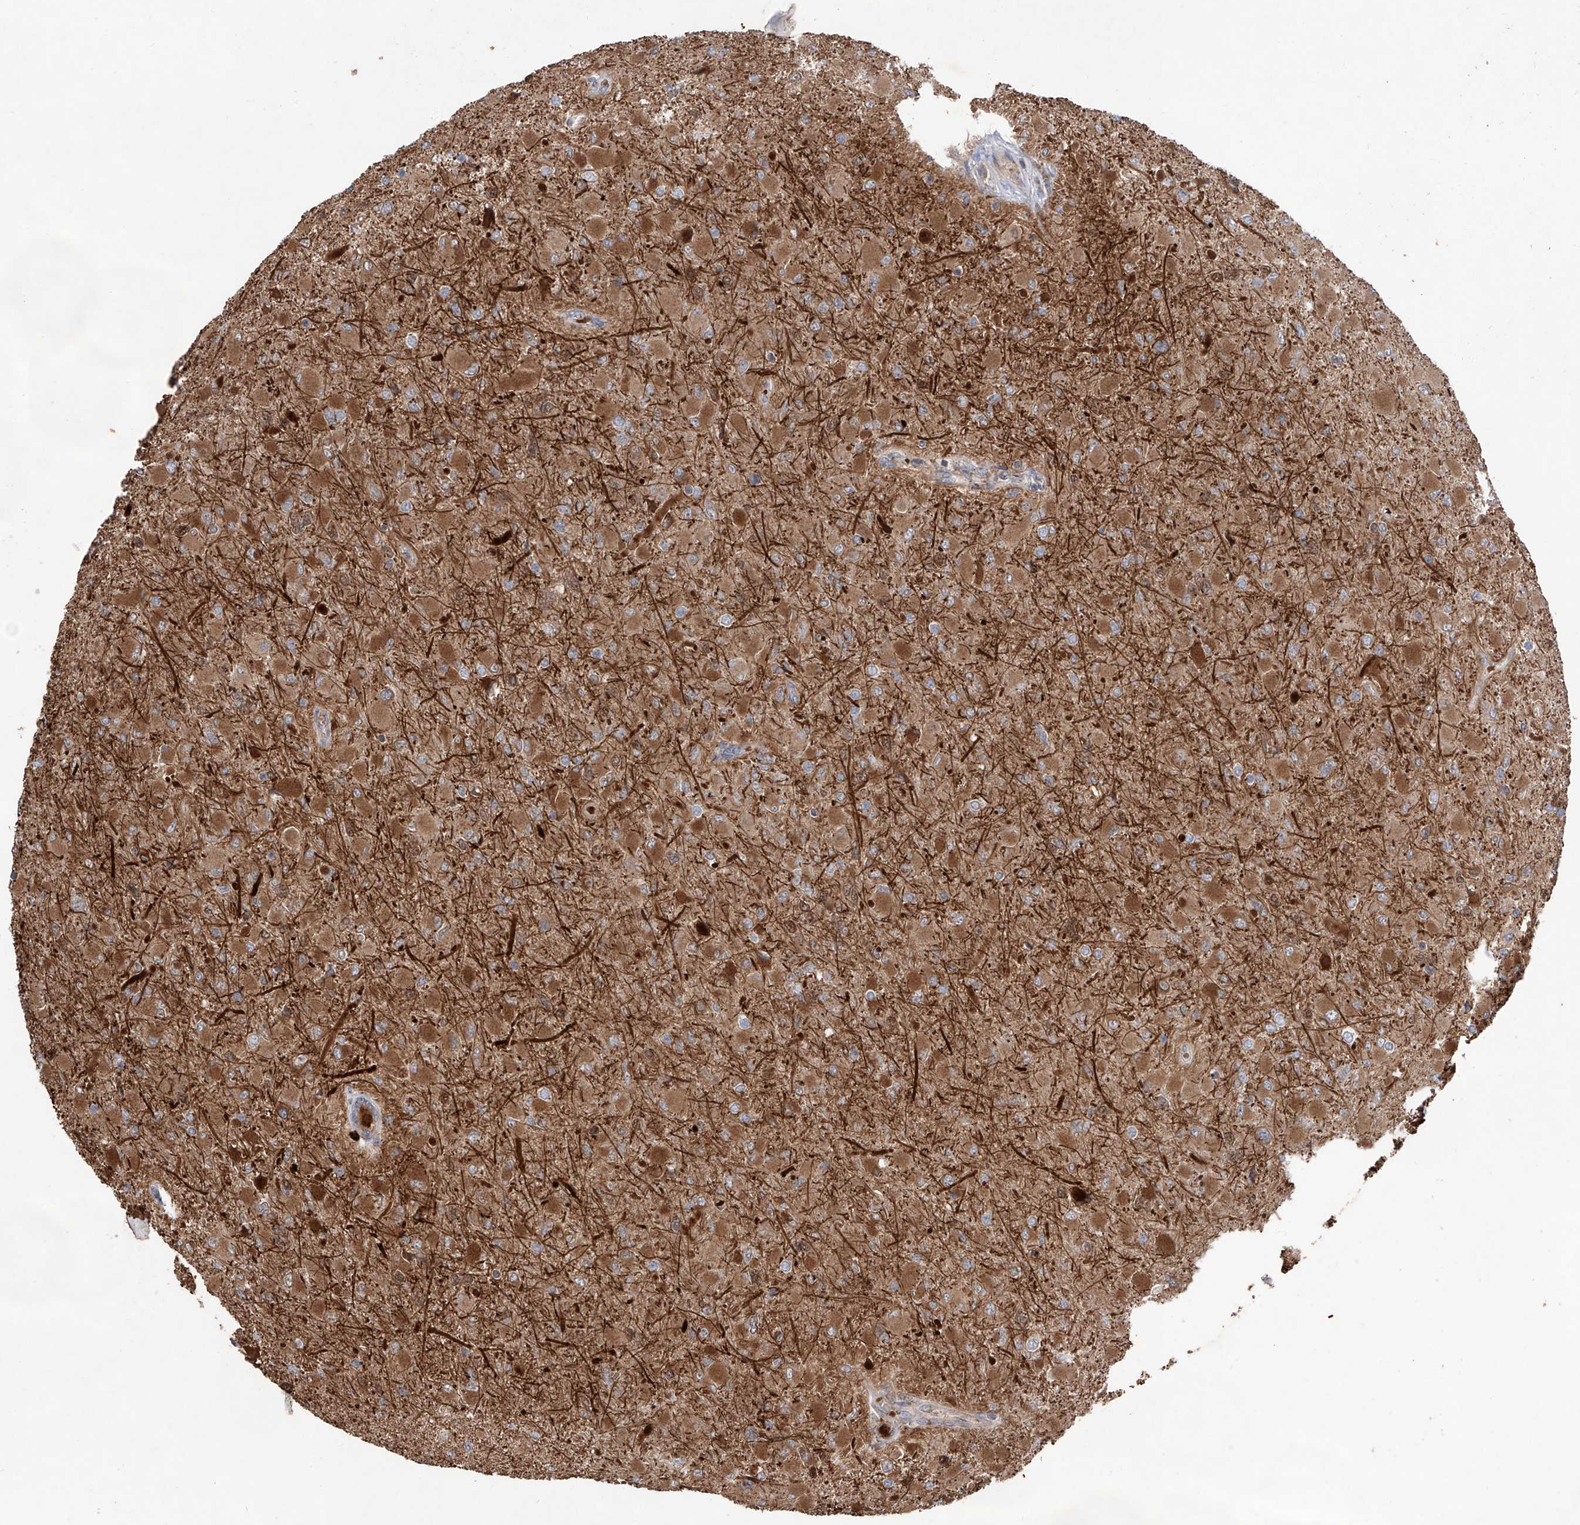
{"staining": {"intensity": "moderate", "quantity": ">75%", "location": "cytoplasmic/membranous"}, "tissue": "glioma", "cell_type": "Tumor cells", "image_type": "cancer", "snomed": [{"axis": "morphology", "description": "Glioma, malignant, High grade"}, {"axis": "topography", "description": "Cerebral cortex"}], "caption": "Protein staining reveals moderate cytoplasmic/membranous positivity in about >75% of tumor cells in malignant high-grade glioma.", "gene": "EDN1", "patient": {"sex": "female", "age": 36}}